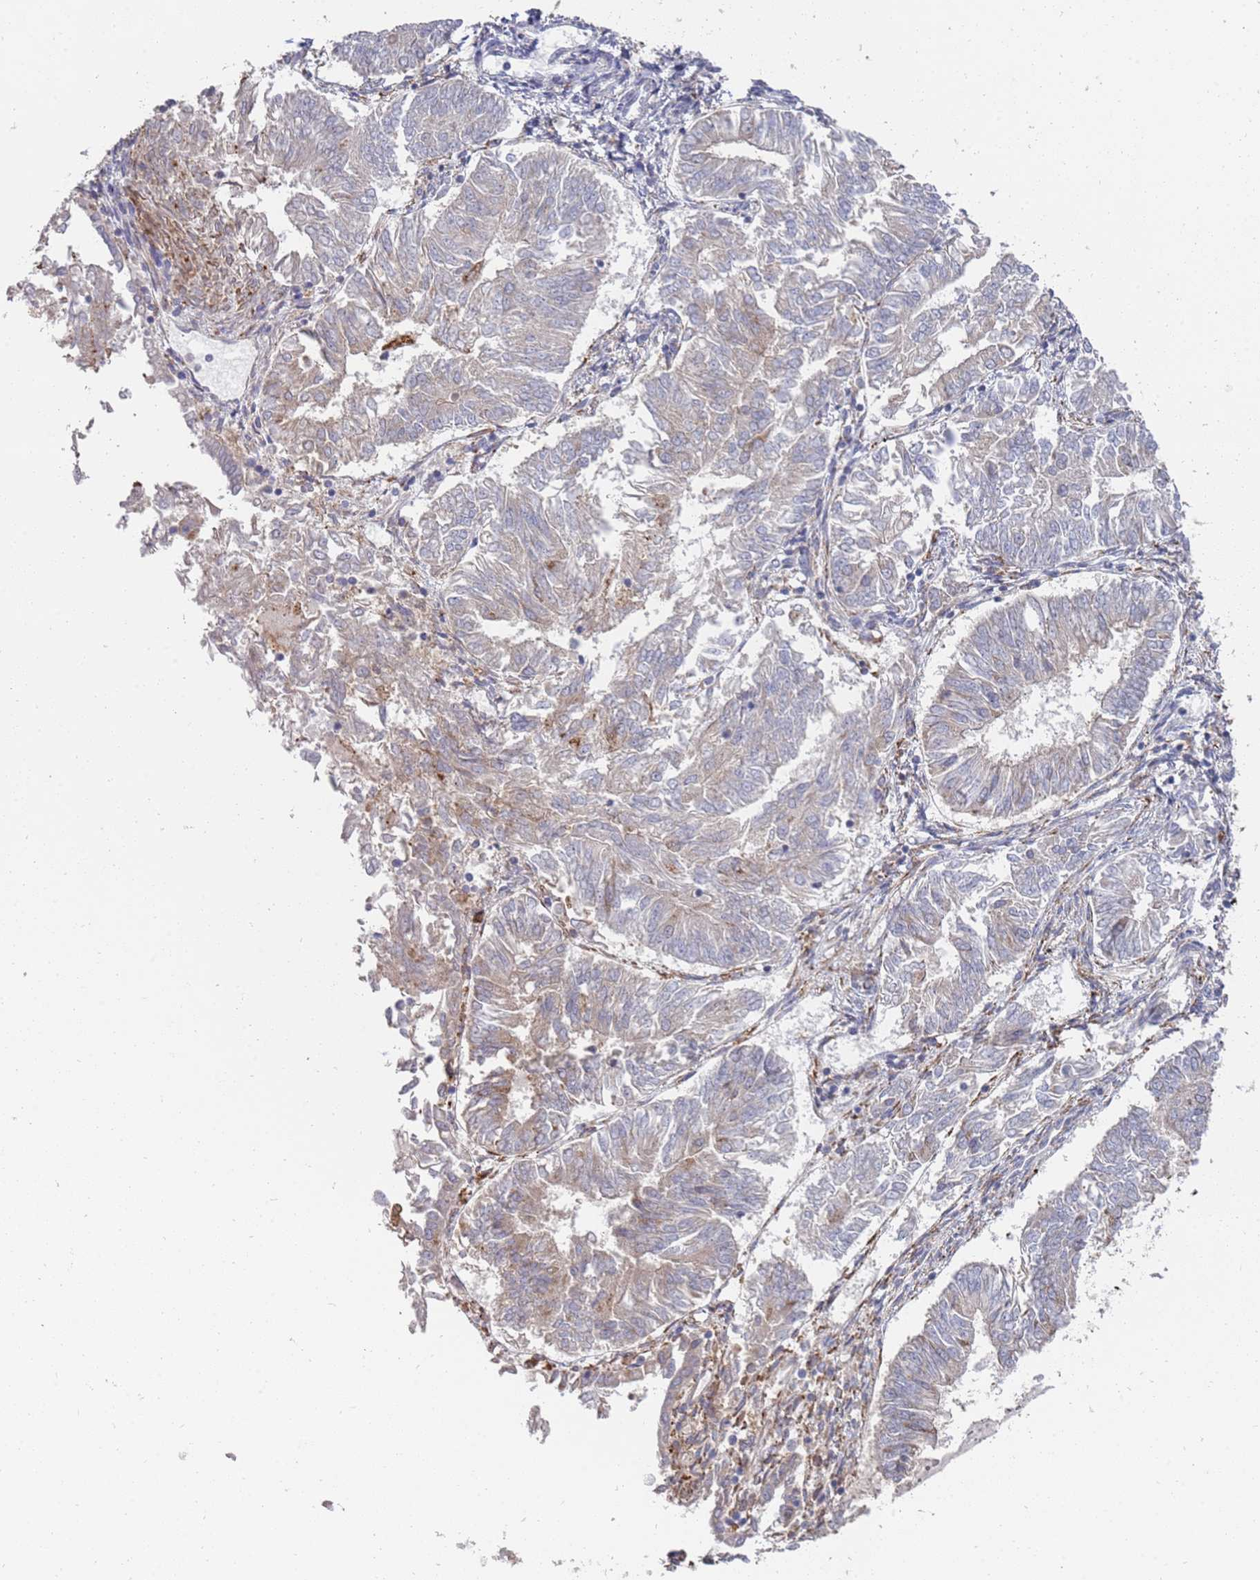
{"staining": {"intensity": "weak", "quantity": "<25%", "location": "cytoplasmic/membranous"}, "tissue": "endometrial cancer", "cell_type": "Tumor cells", "image_type": "cancer", "snomed": [{"axis": "morphology", "description": "Adenocarcinoma, NOS"}, {"axis": "topography", "description": "Endometrium"}], "caption": "This is a image of IHC staining of adenocarcinoma (endometrial), which shows no expression in tumor cells.", "gene": "VRK2", "patient": {"sex": "female", "age": 58}}